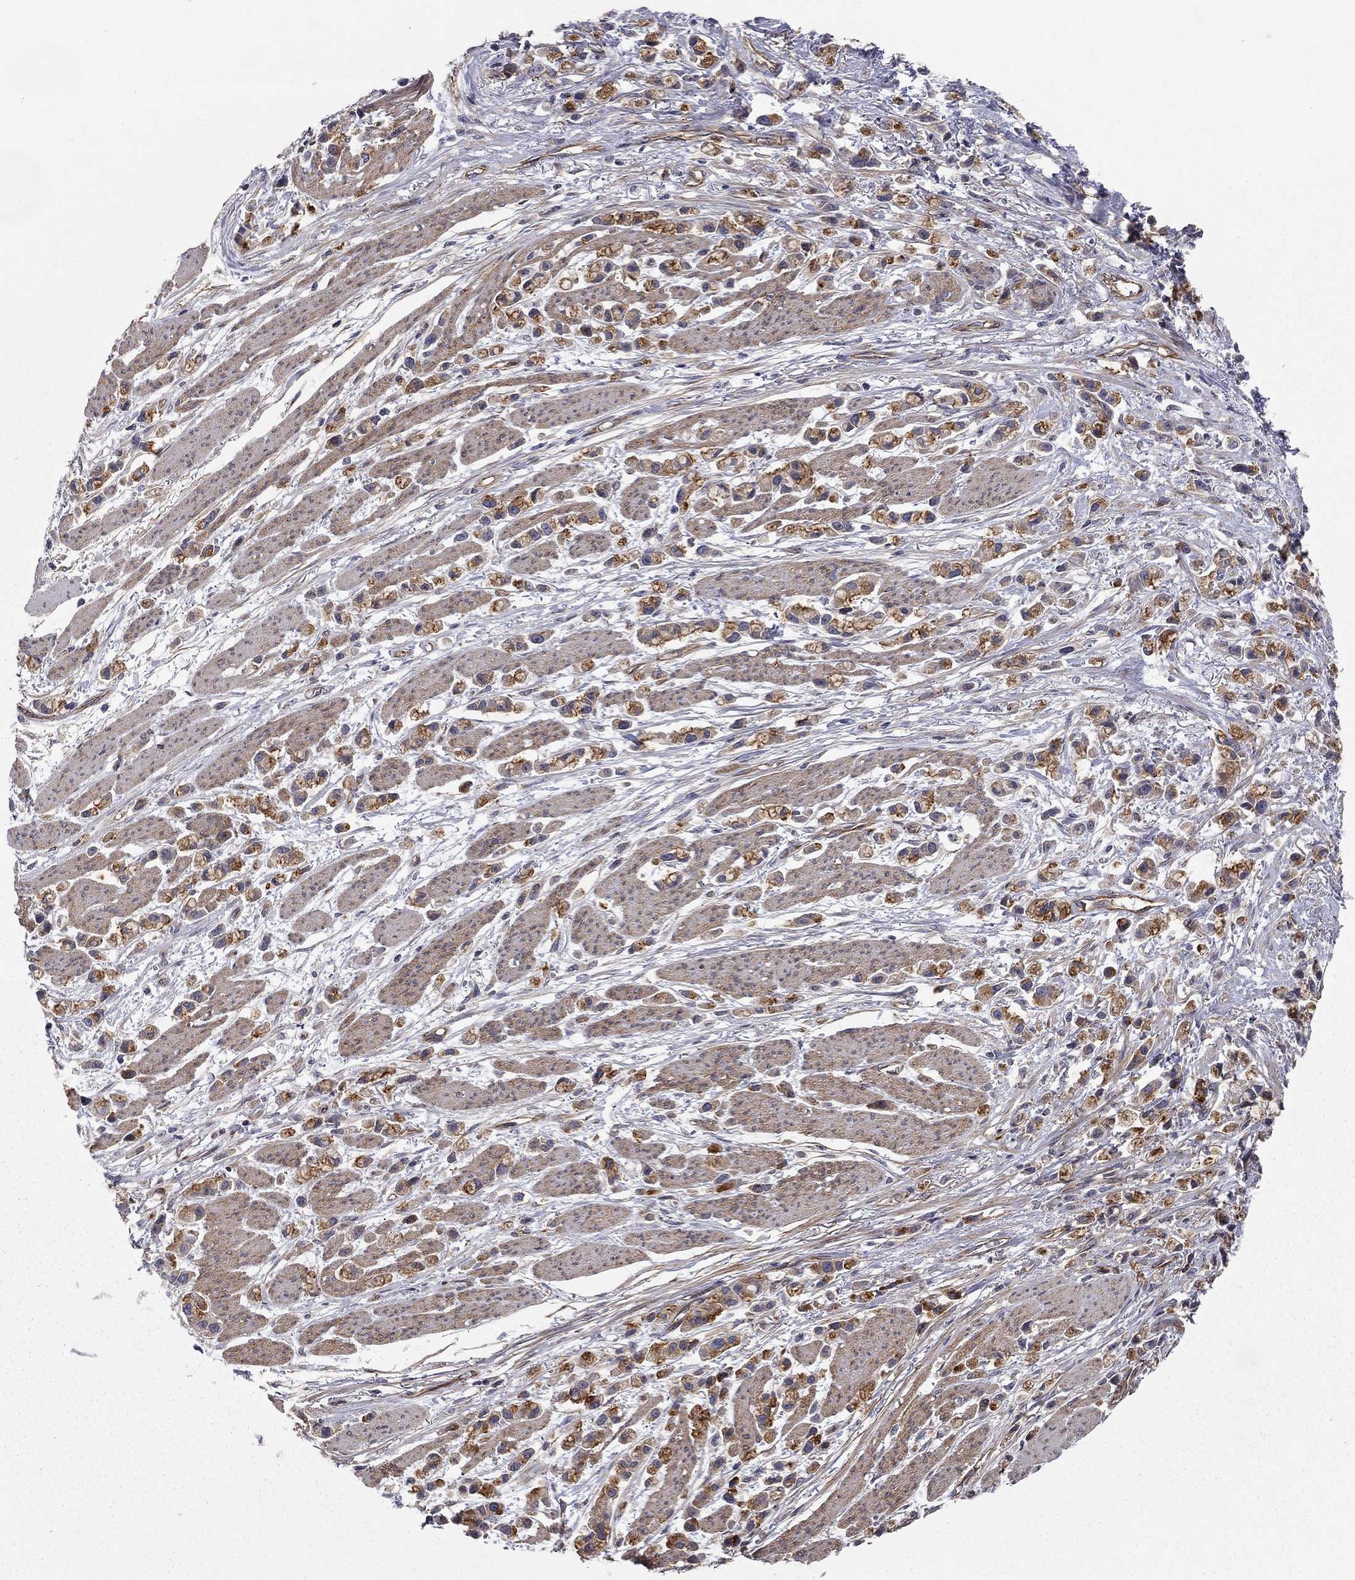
{"staining": {"intensity": "strong", "quantity": "25%-75%", "location": "cytoplasmic/membranous"}, "tissue": "stomach cancer", "cell_type": "Tumor cells", "image_type": "cancer", "snomed": [{"axis": "morphology", "description": "Adenocarcinoma, NOS"}, {"axis": "topography", "description": "Stomach"}], "caption": "Immunohistochemical staining of human adenocarcinoma (stomach) demonstrates high levels of strong cytoplasmic/membranous protein positivity in about 25%-75% of tumor cells. (brown staining indicates protein expression, while blue staining denotes nuclei).", "gene": "RASEF", "patient": {"sex": "female", "age": 81}}